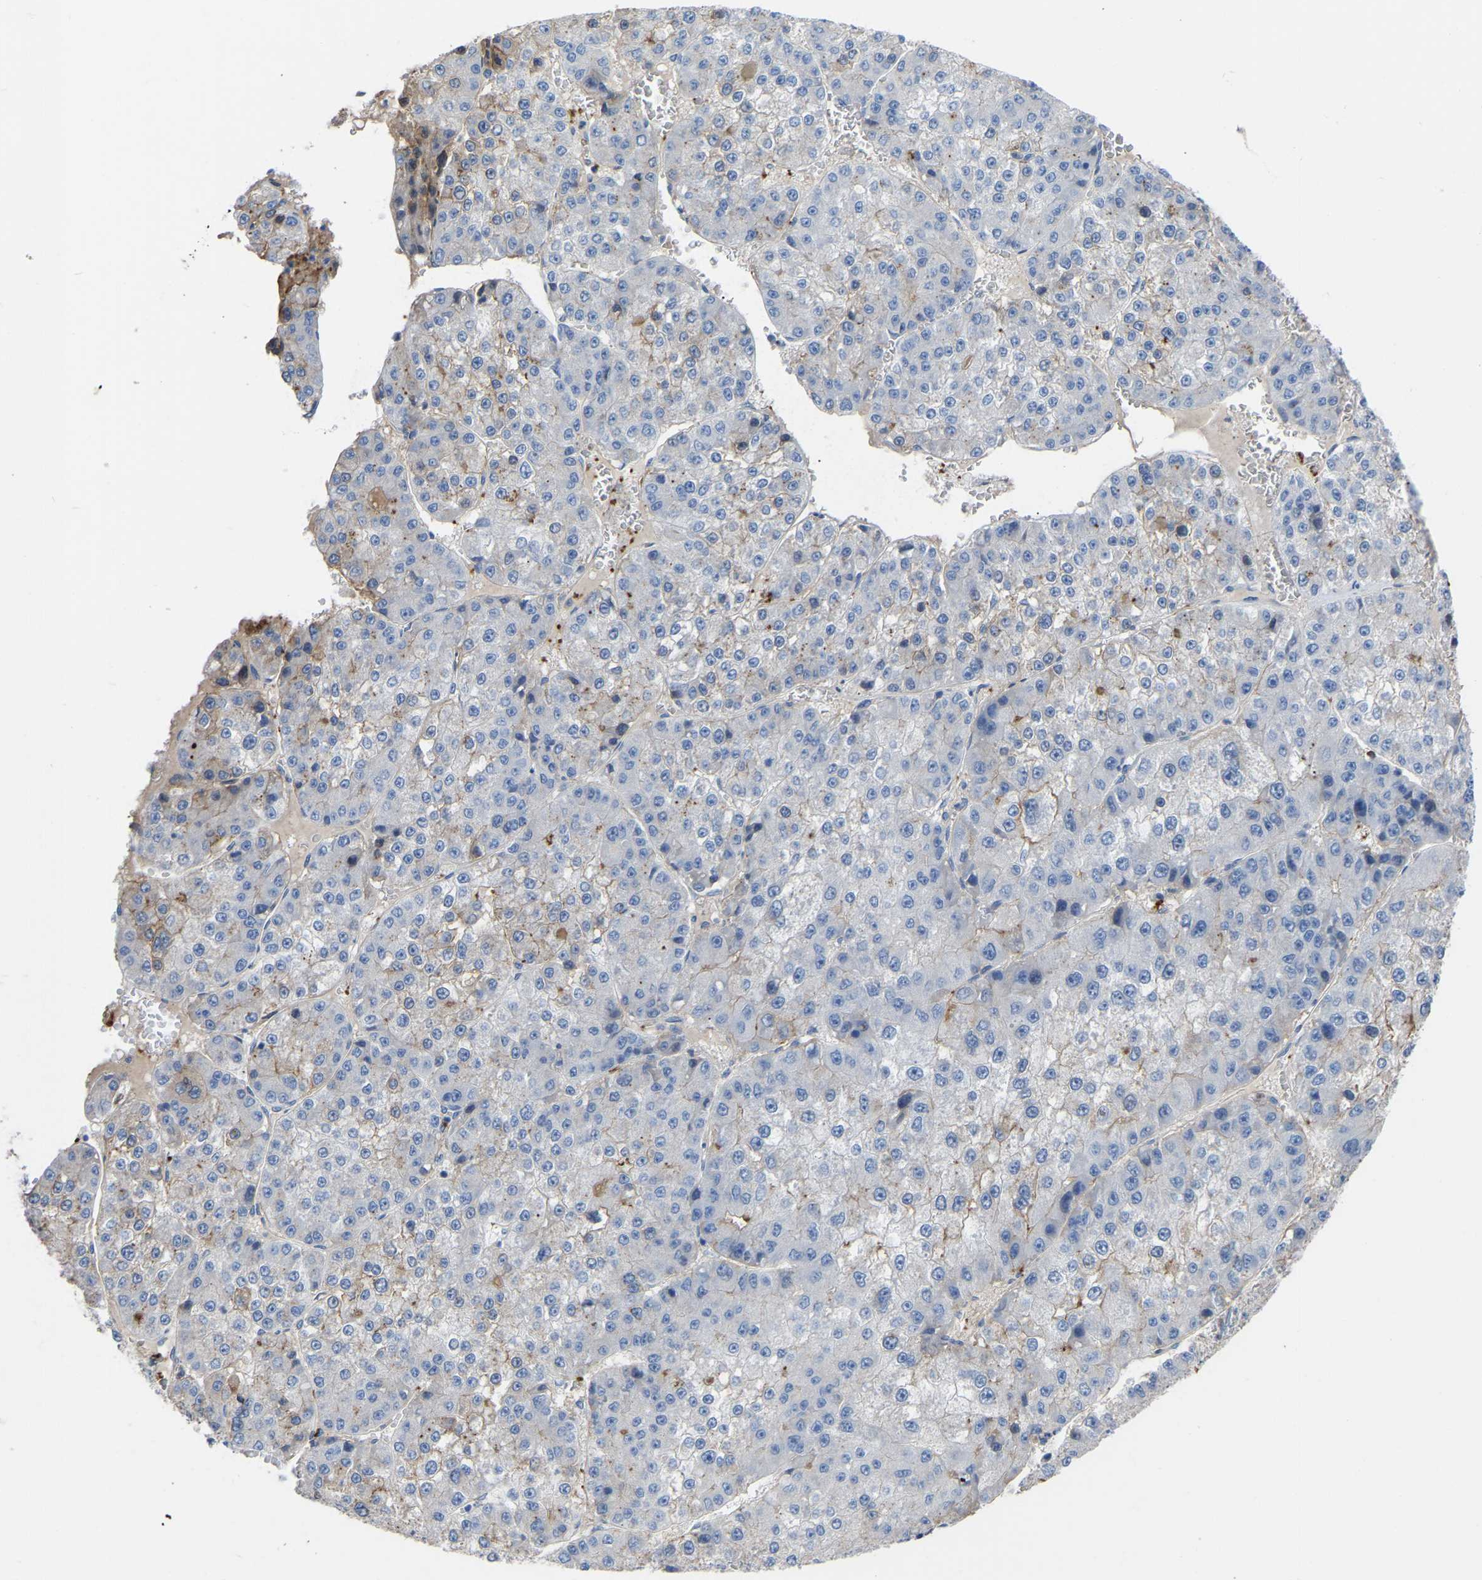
{"staining": {"intensity": "negative", "quantity": "none", "location": "none"}, "tissue": "liver cancer", "cell_type": "Tumor cells", "image_type": "cancer", "snomed": [{"axis": "morphology", "description": "Carcinoma, Hepatocellular, NOS"}, {"axis": "topography", "description": "Liver"}], "caption": "The micrograph displays no significant expression in tumor cells of liver hepatocellular carcinoma.", "gene": "ZNF449", "patient": {"sex": "female", "age": 73}}